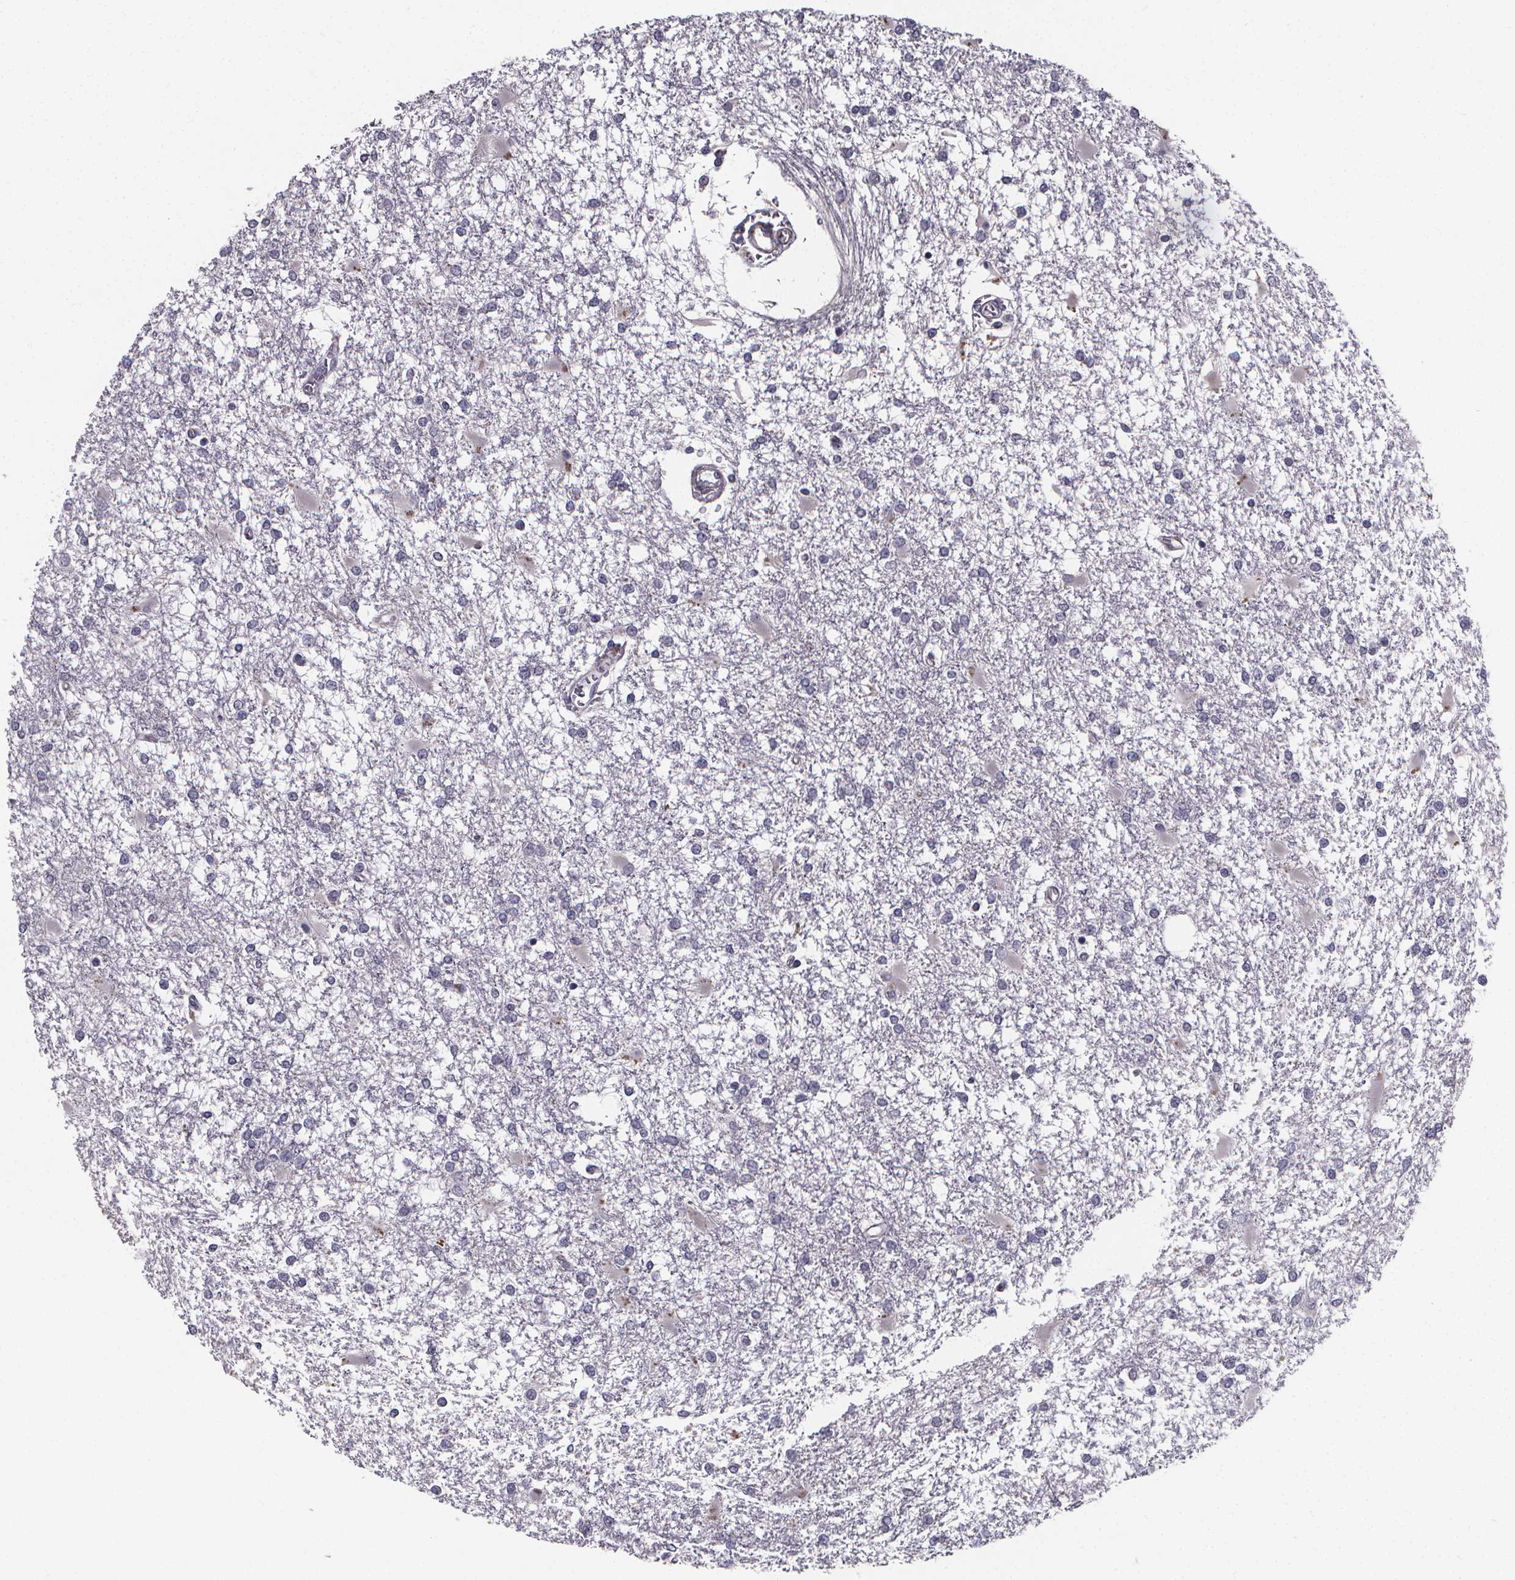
{"staining": {"intensity": "negative", "quantity": "none", "location": "none"}, "tissue": "glioma", "cell_type": "Tumor cells", "image_type": "cancer", "snomed": [{"axis": "morphology", "description": "Glioma, malignant, High grade"}, {"axis": "topography", "description": "Cerebral cortex"}], "caption": "Immunohistochemical staining of glioma displays no significant expression in tumor cells. The staining is performed using DAB (3,3'-diaminobenzidine) brown chromogen with nuclei counter-stained in using hematoxylin.", "gene": "FBXW2", "patient": {"sex": "male", "age": 79}}